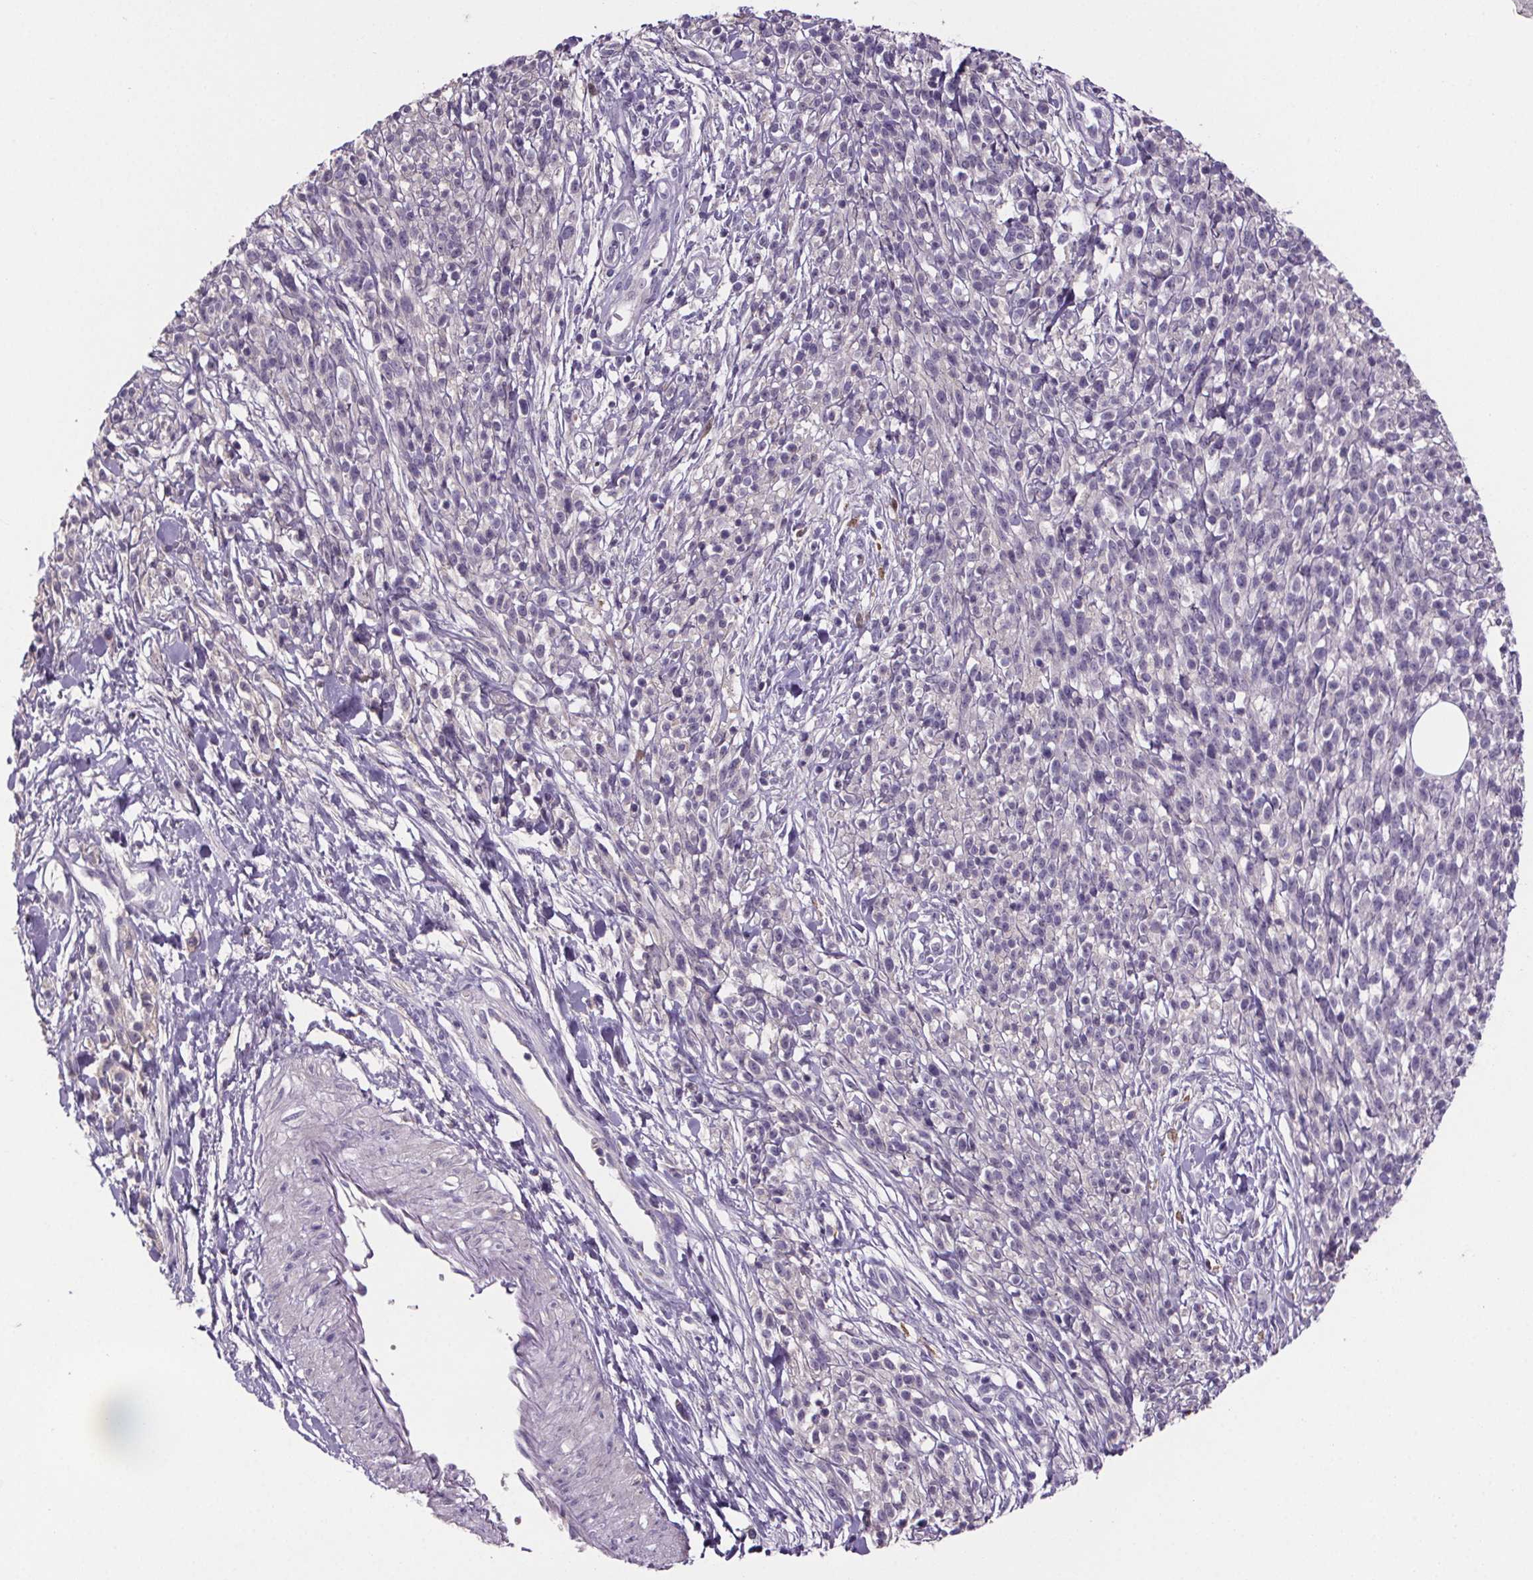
{"staining": {"intensity": "negative", "quantity": "none", "location": "none"}, "tissue": "melanoma", "cell_type": "Tumor cells", "image_type": "cancer", "snomed": [{"axis": "morphology", "description": "Malignant melanoma, NOS"}, {"axis": "topography", "description": "Skin"}, {"axis": "topography", "description": "Skin of trunk"}], "caption": "Protein analysis of malignant melanoma shows no significant positivity in tumor cells.", "gene": "CUBN", "patient": {"sex": "male", "age": 74}}